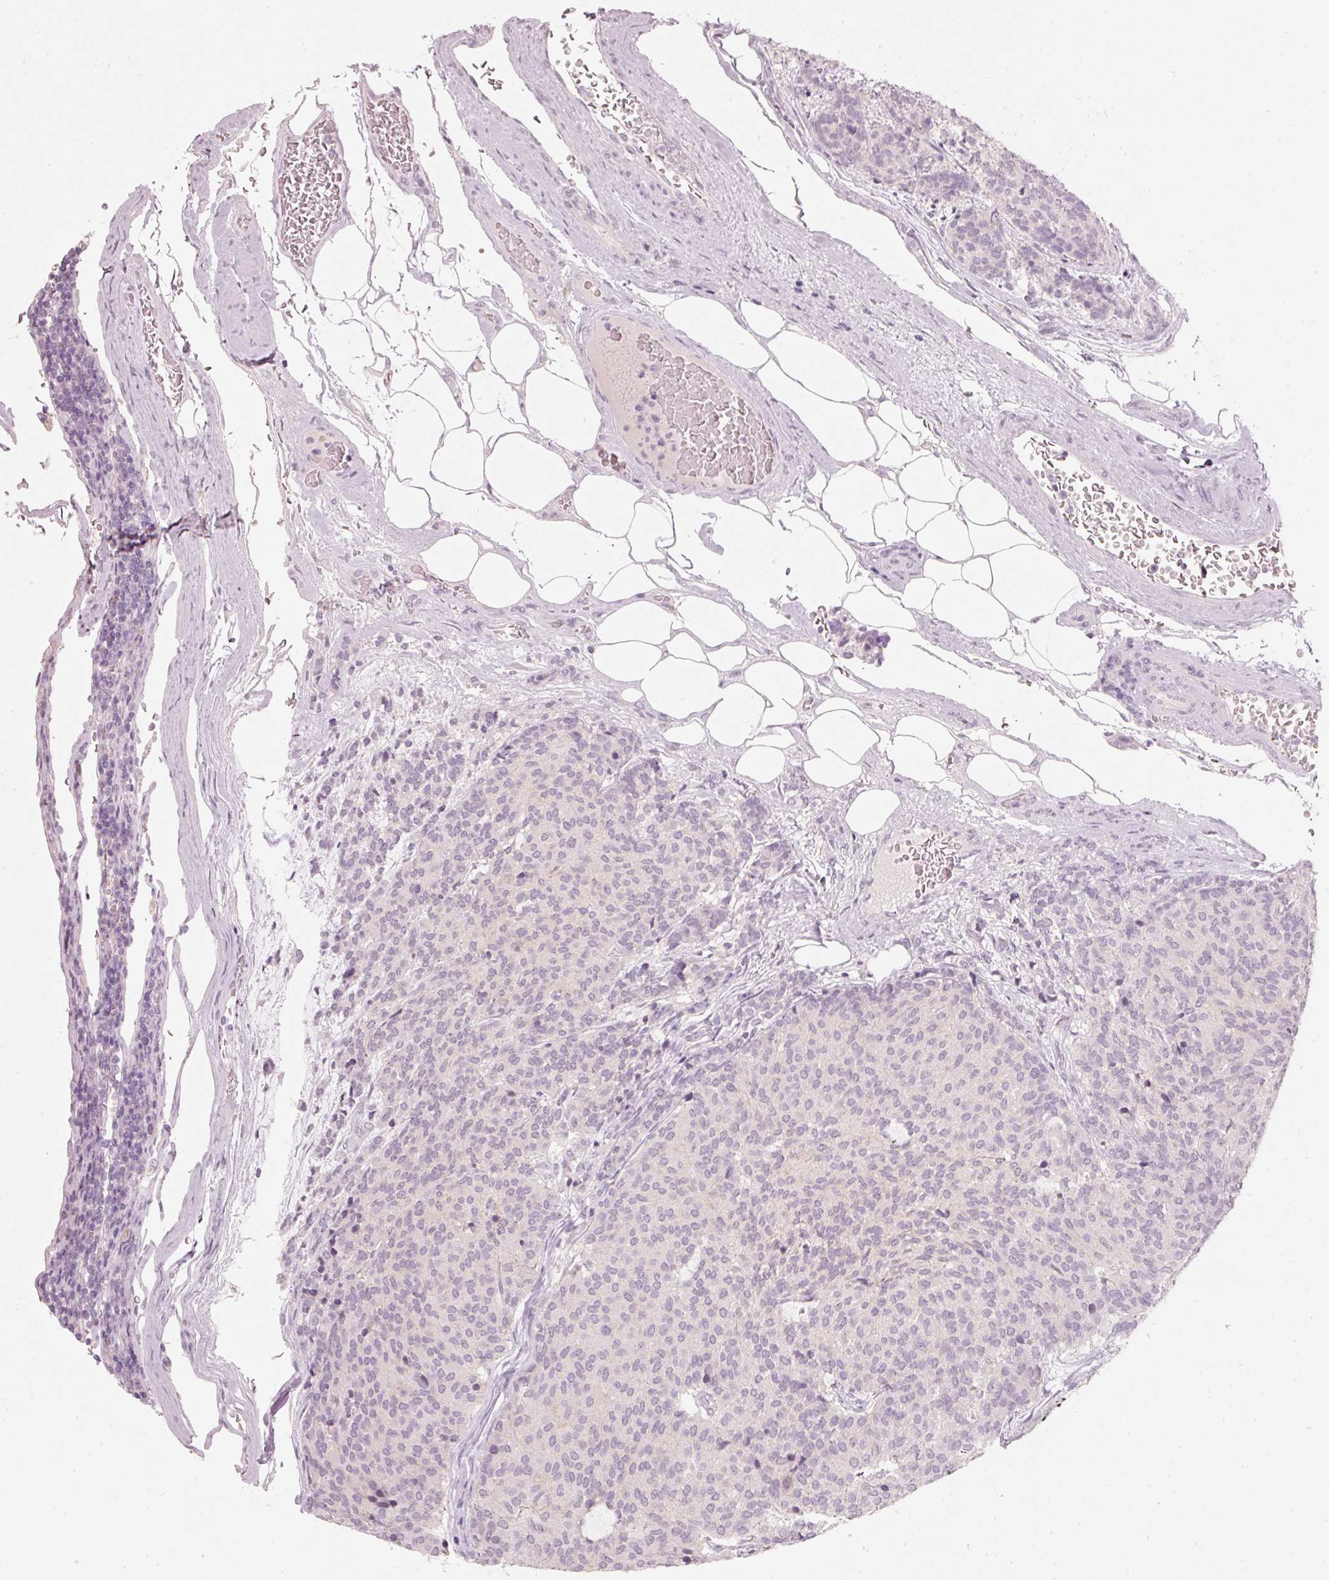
{"staining": {"intensity": "negative", "quantity": "none", "location": "none"}, "tissue": "carcinoid", "cell_type": "Tumor cells", "image_type": "cancer", "snomed": [{"axis": "morphology", "description": "Carcinoid, malignant, NOS"}, {"axis": "topography", "description": "Pancreas"}], "caption": "There is no significant expression in tumor cells of malignant carcinoid.", "gene": "STEAP1", "patient": {"sex": "female", "age": 54}}